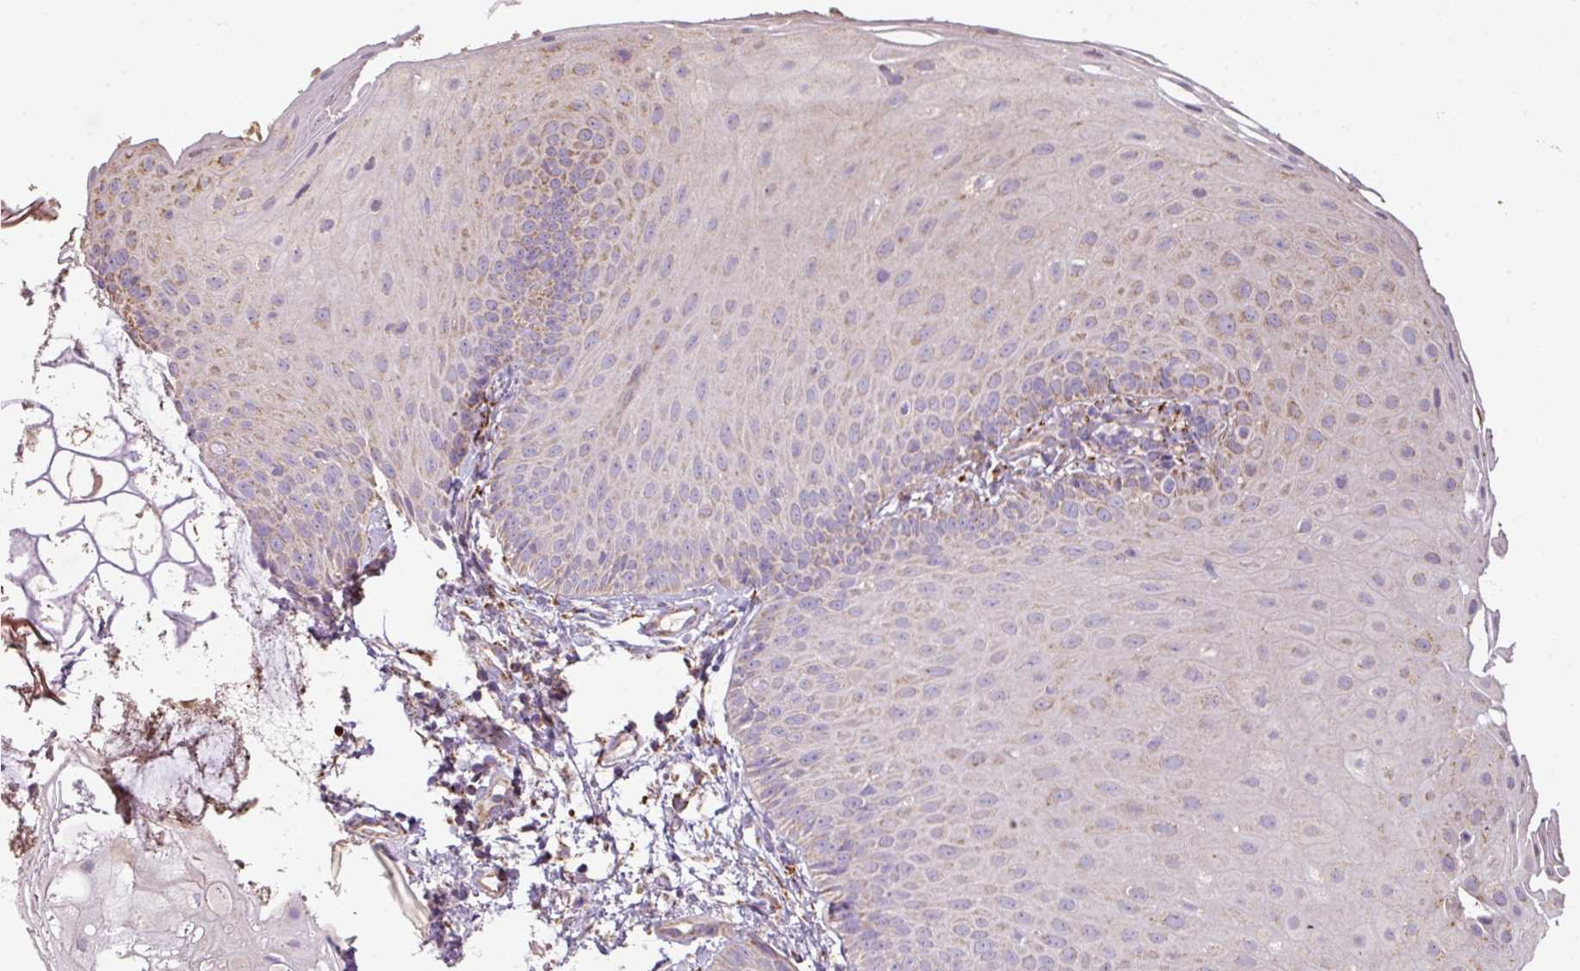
{"staining": {"intensity": "weak", "quantity": "25%-75%", "location": "cytoplasmic/membranous"}, "tissue": "skin", "cell_type": "Epidermal cells", "image_type": "normal", "snomed": [{"axis": "morphology", "description": "Normal tissue, NOS"}, {"axis": "topography", "description": "Anal"}], "caption": "Skin was stained to show a protein in brown. There is low levels of weak cytoplasmic/membranous positivity in about 25%-75% of epidermal cells. Using DAB (brown) and hematoxylin (blue) stains, captured at high magnification using brightfield microscopy.", "gene": "ENSG00000260170", "patient": {"sex": "male", "age": 80}}